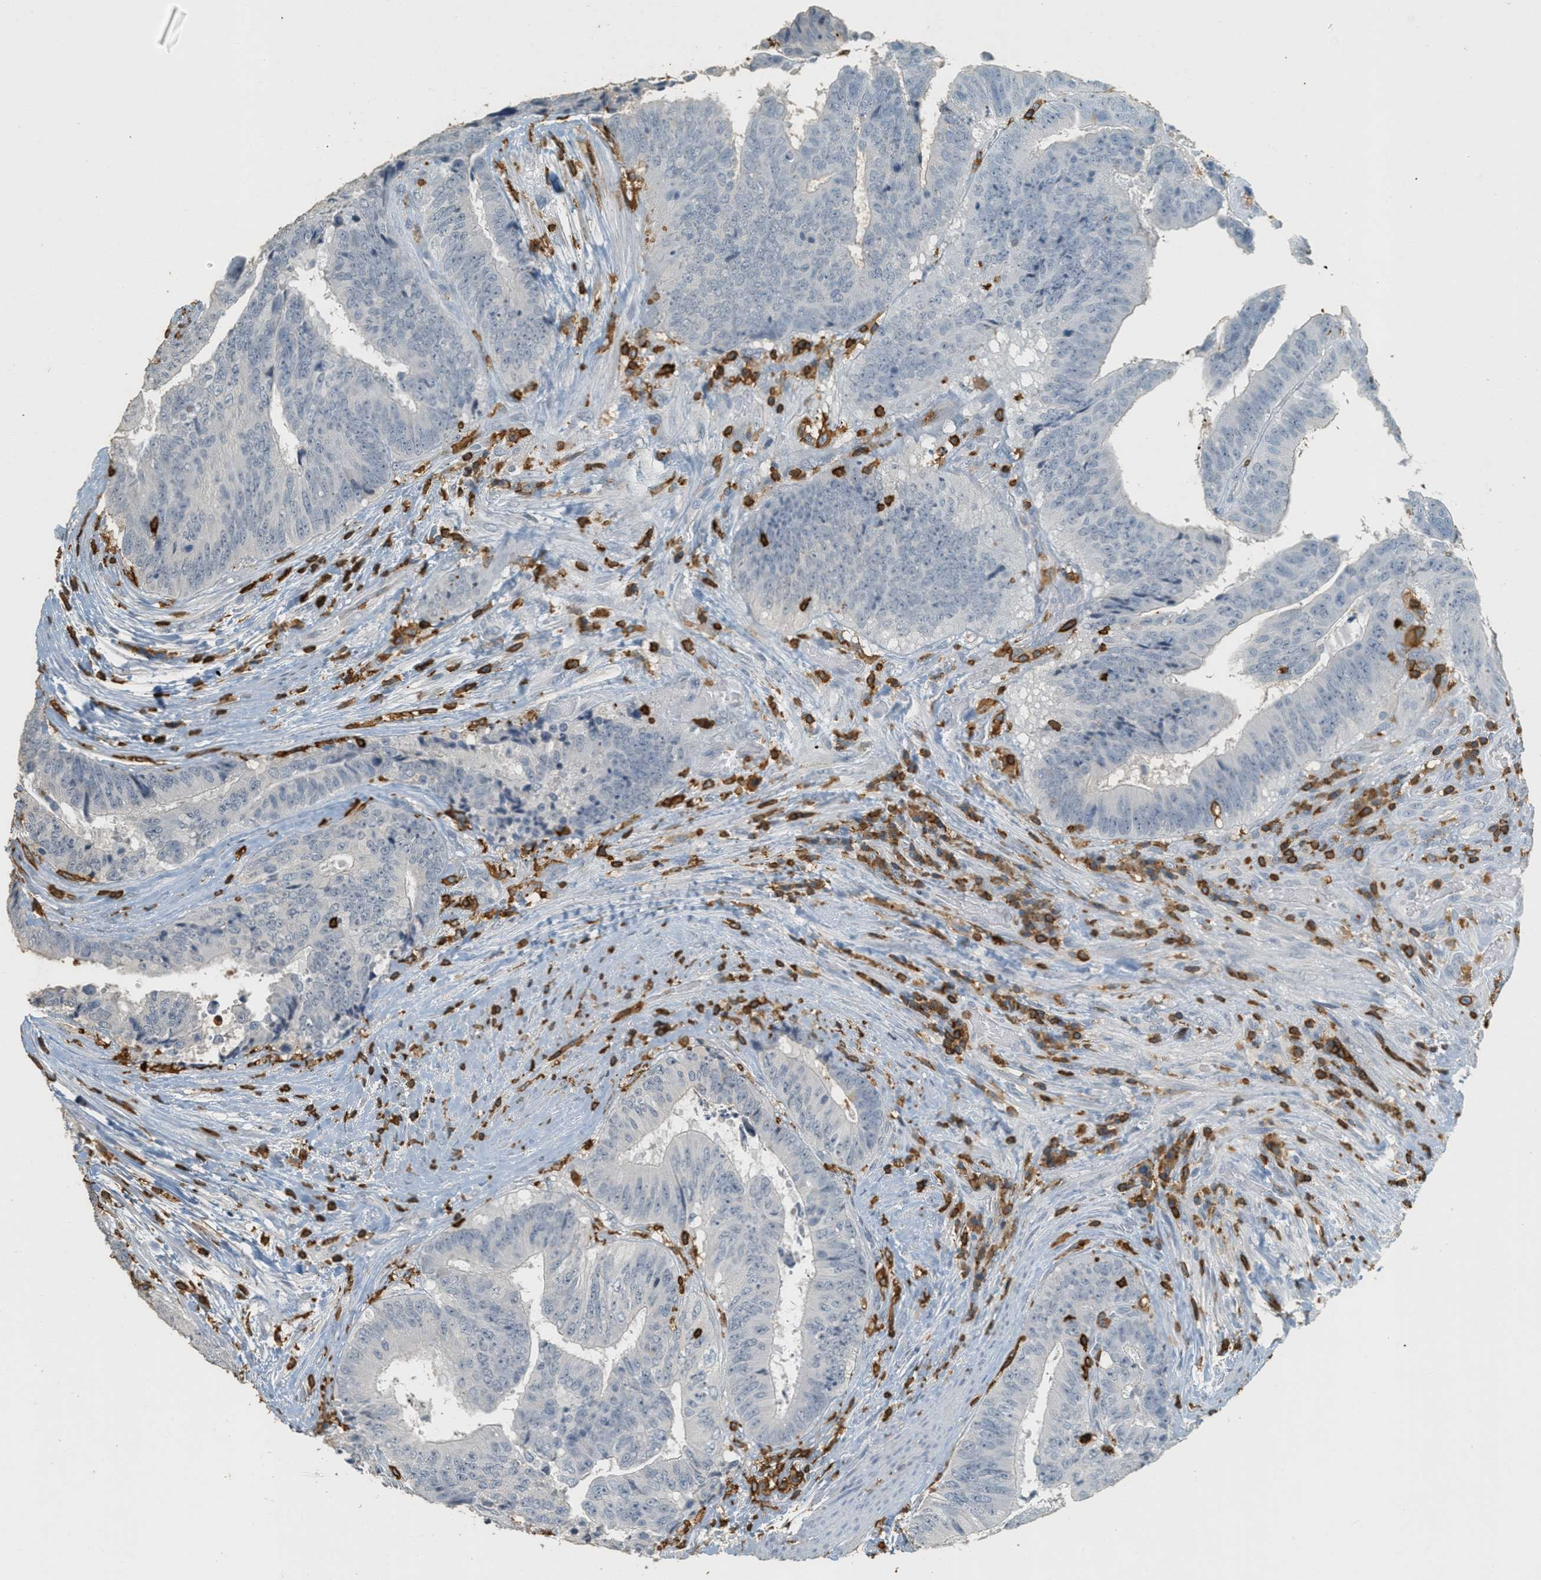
{"staining": {"intensity": "negative", "quantity": "none", "location": "none"}, "tissue": "colorectal cancer", "cell_type": "Tumor cells", "image_type": "cancer", "snomed": [{"axis": "morphology", "description": "Adenocarcinoma, NOS"}, {"axis": "topography", "description": "Rectum"}], "caption": "This is a image of immunohistochemistry (IHC) staining of colorectal cancer, which shows no expression in tumor cells.", "gene": "LSP1", "patient": {"sex": "male", "age": 72}}